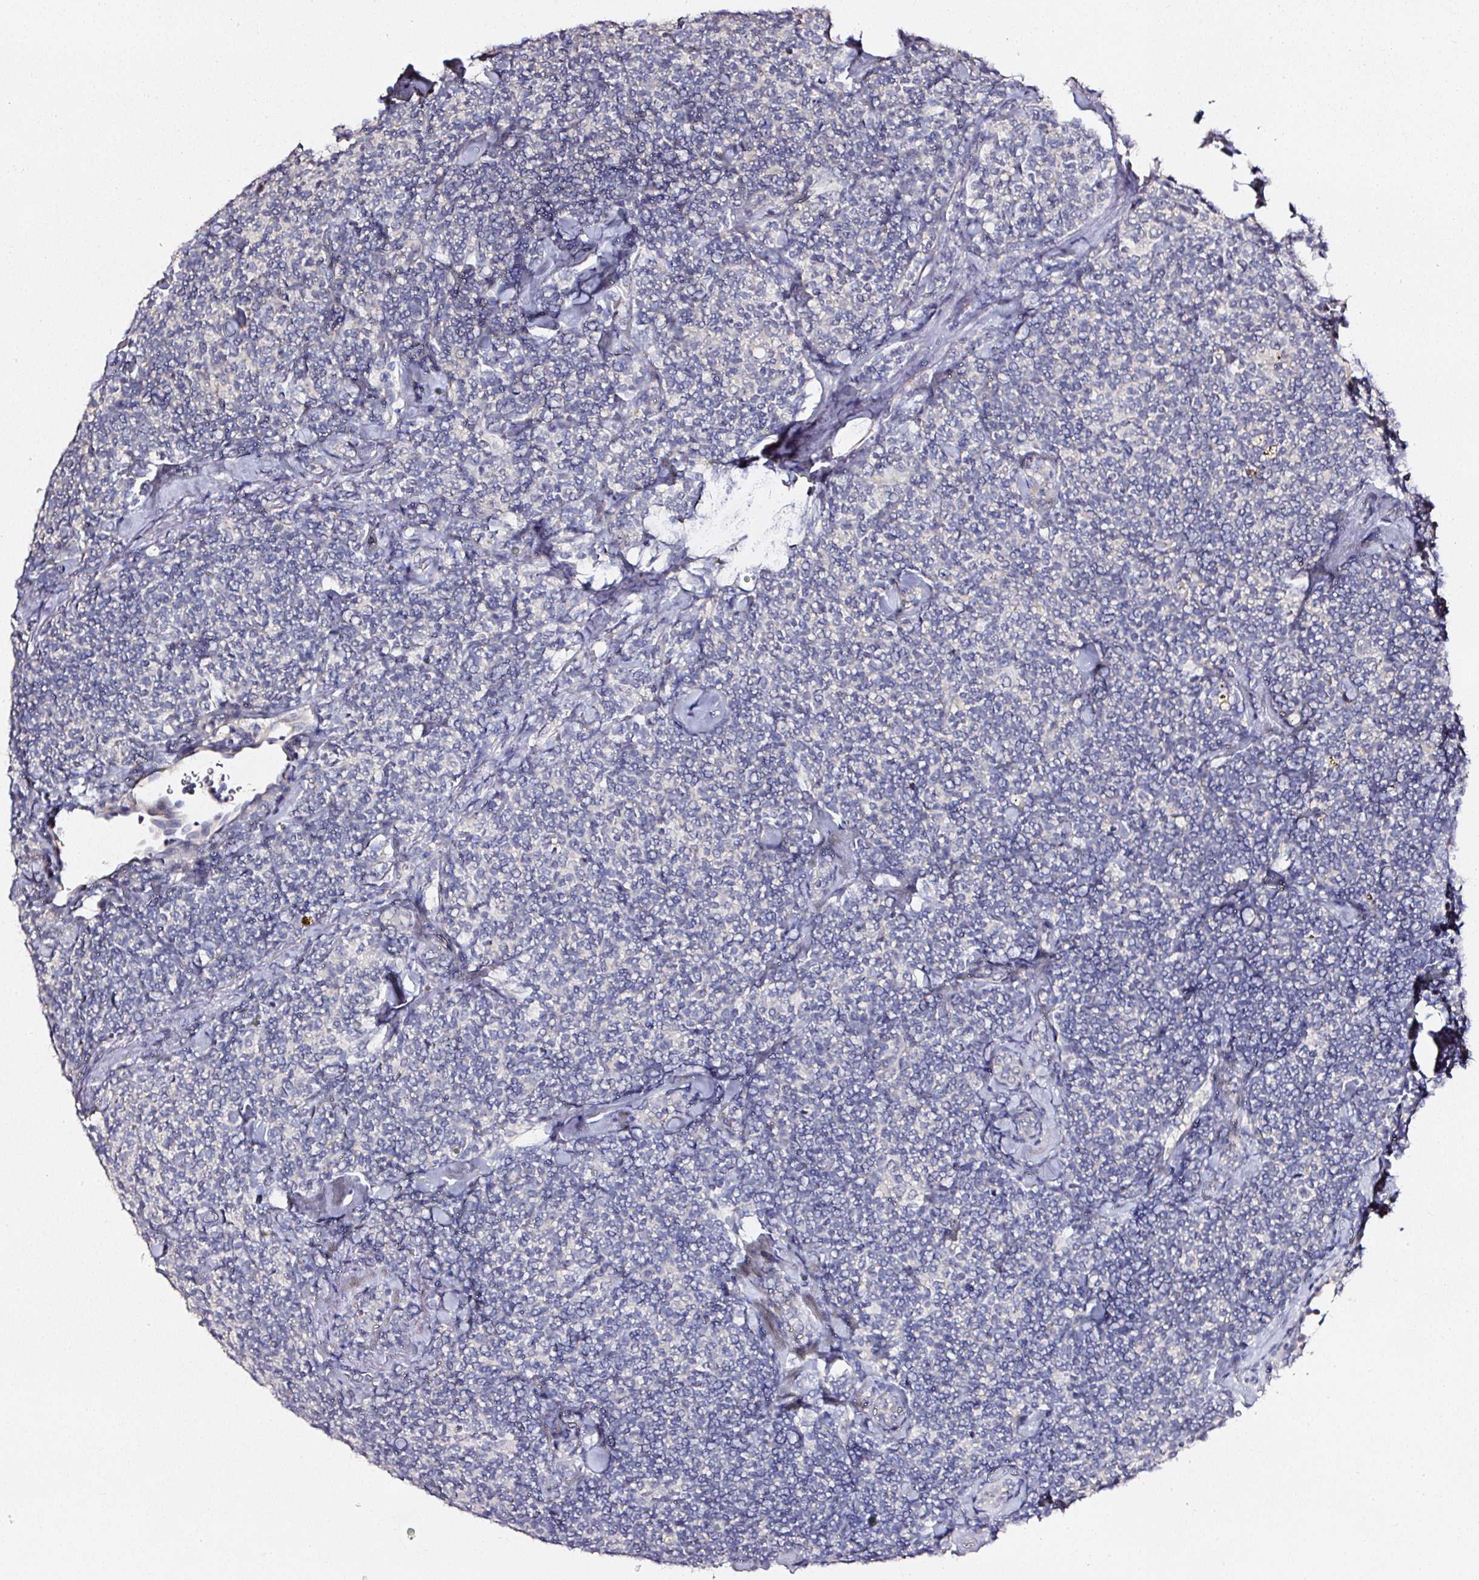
{"staining": {"intensity": "negative", "quantity": "none", "location": "none"}, "tissue": "lymphoma", "cell_type": "Tumor cells", "image_type": "cancer", "snomed": [{"axis": "morphology", "description": "Malignant lymphoma, non-Hodgkin's type, Low grade"}, {"axis": "topography", "description": "Lymph node"}], "caption": "Micrograph shows no protein staining in tumor cells of lymphoma tissue. (IHC, brightfield microscopy, high magnification).", "gene": "NTRK1", "patient": {"sex": "female", "age": 56}}